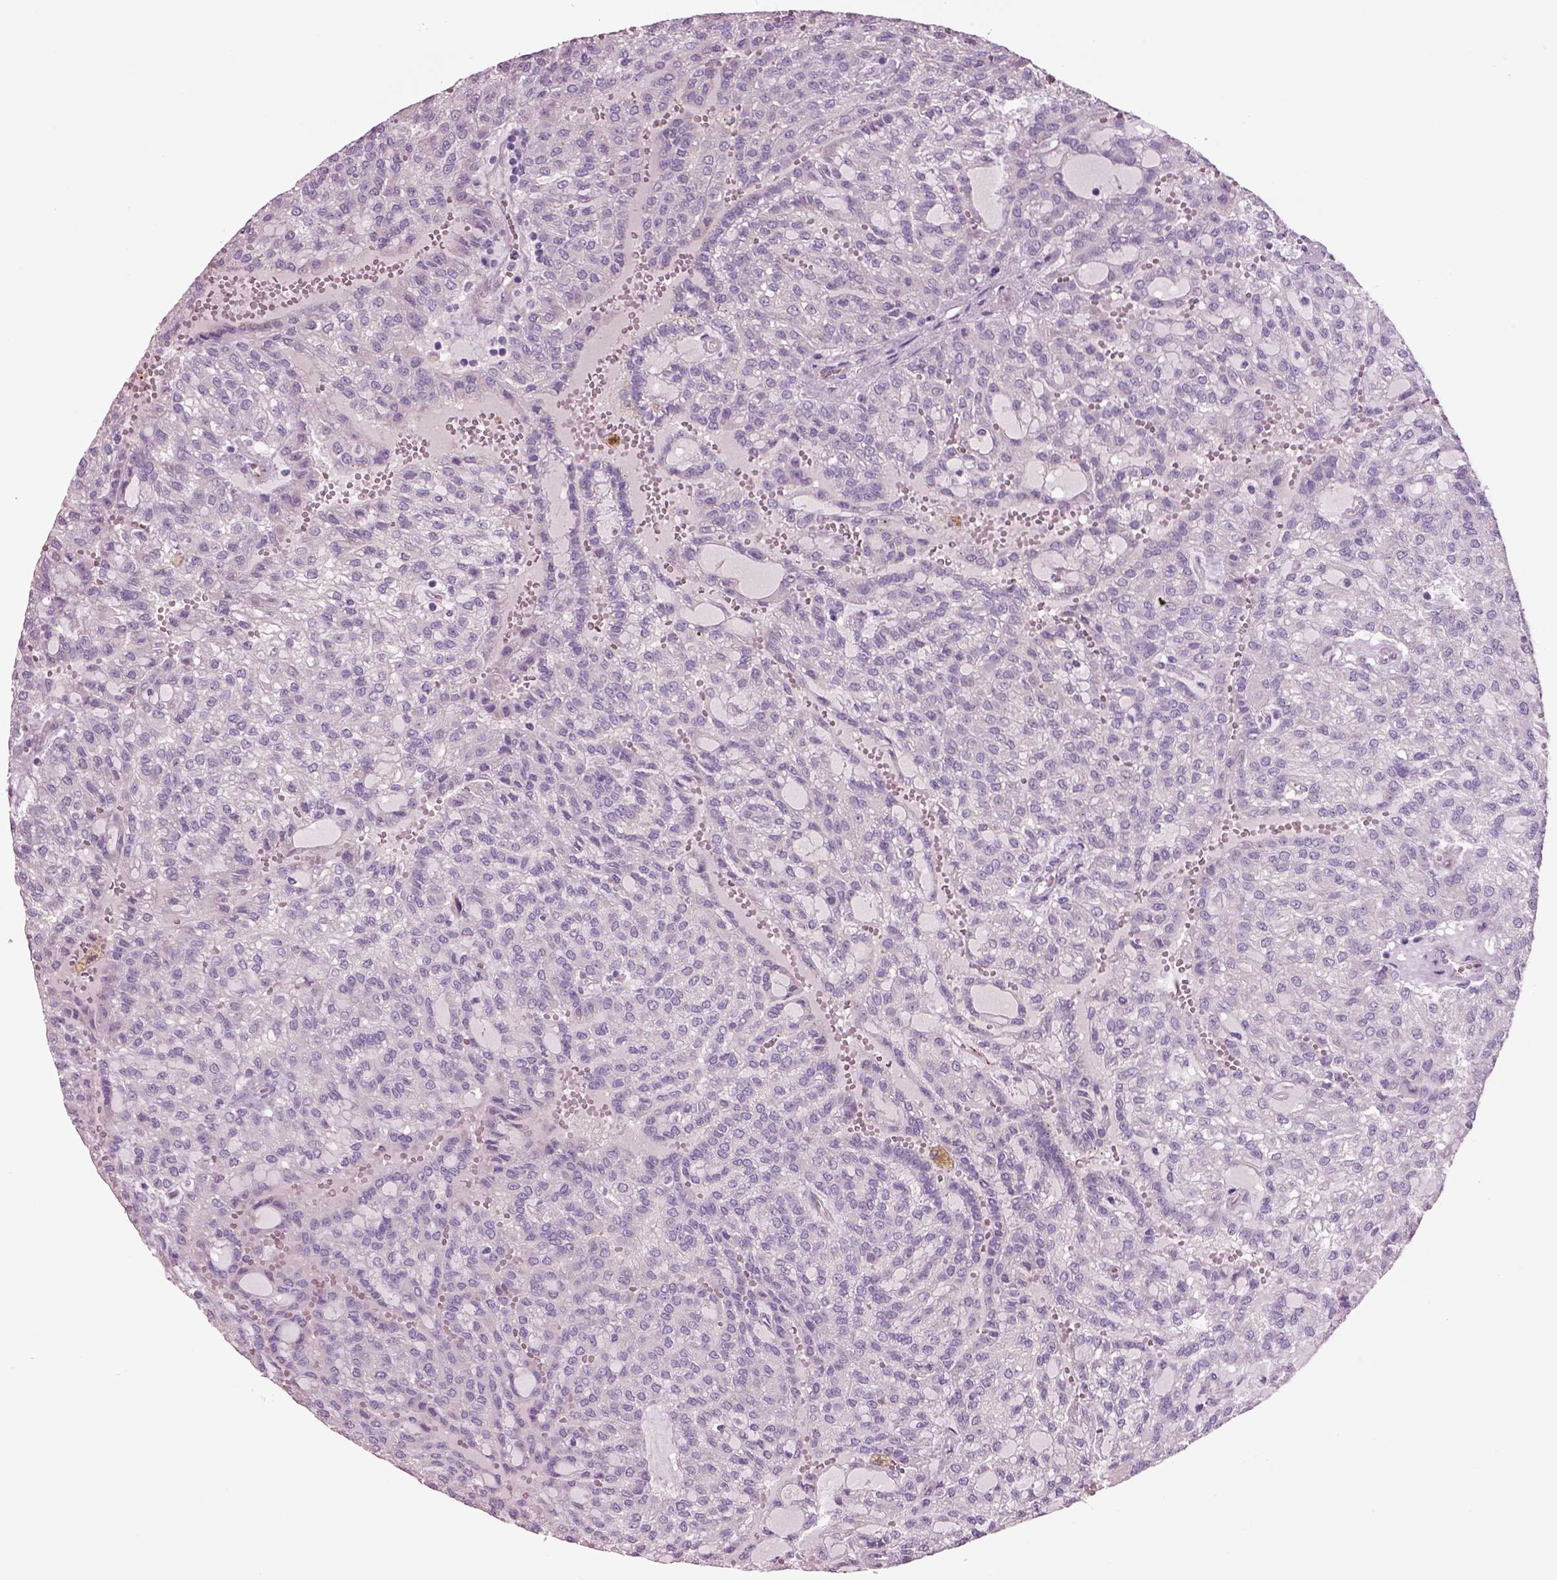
{"staining": {"intensity": "negative", "quantity": "none", "location": "none"}, "tissue": "renal cancer", "cell_type": "Tumor cells", "image_type": "cancer", "snomed": [{"axis": "morphology", "description": "Adenocarcinoma, NOS"}, {"axis": "topography", "description": "Kidney"}], "caption": "Tumor cells are negative for protein expression in human adenocarcinoma (renal). (IHC, brightfield microscopy, high magnification).", "gene": "PLPP7", "patient": {"sex": "male", "age": 63}}